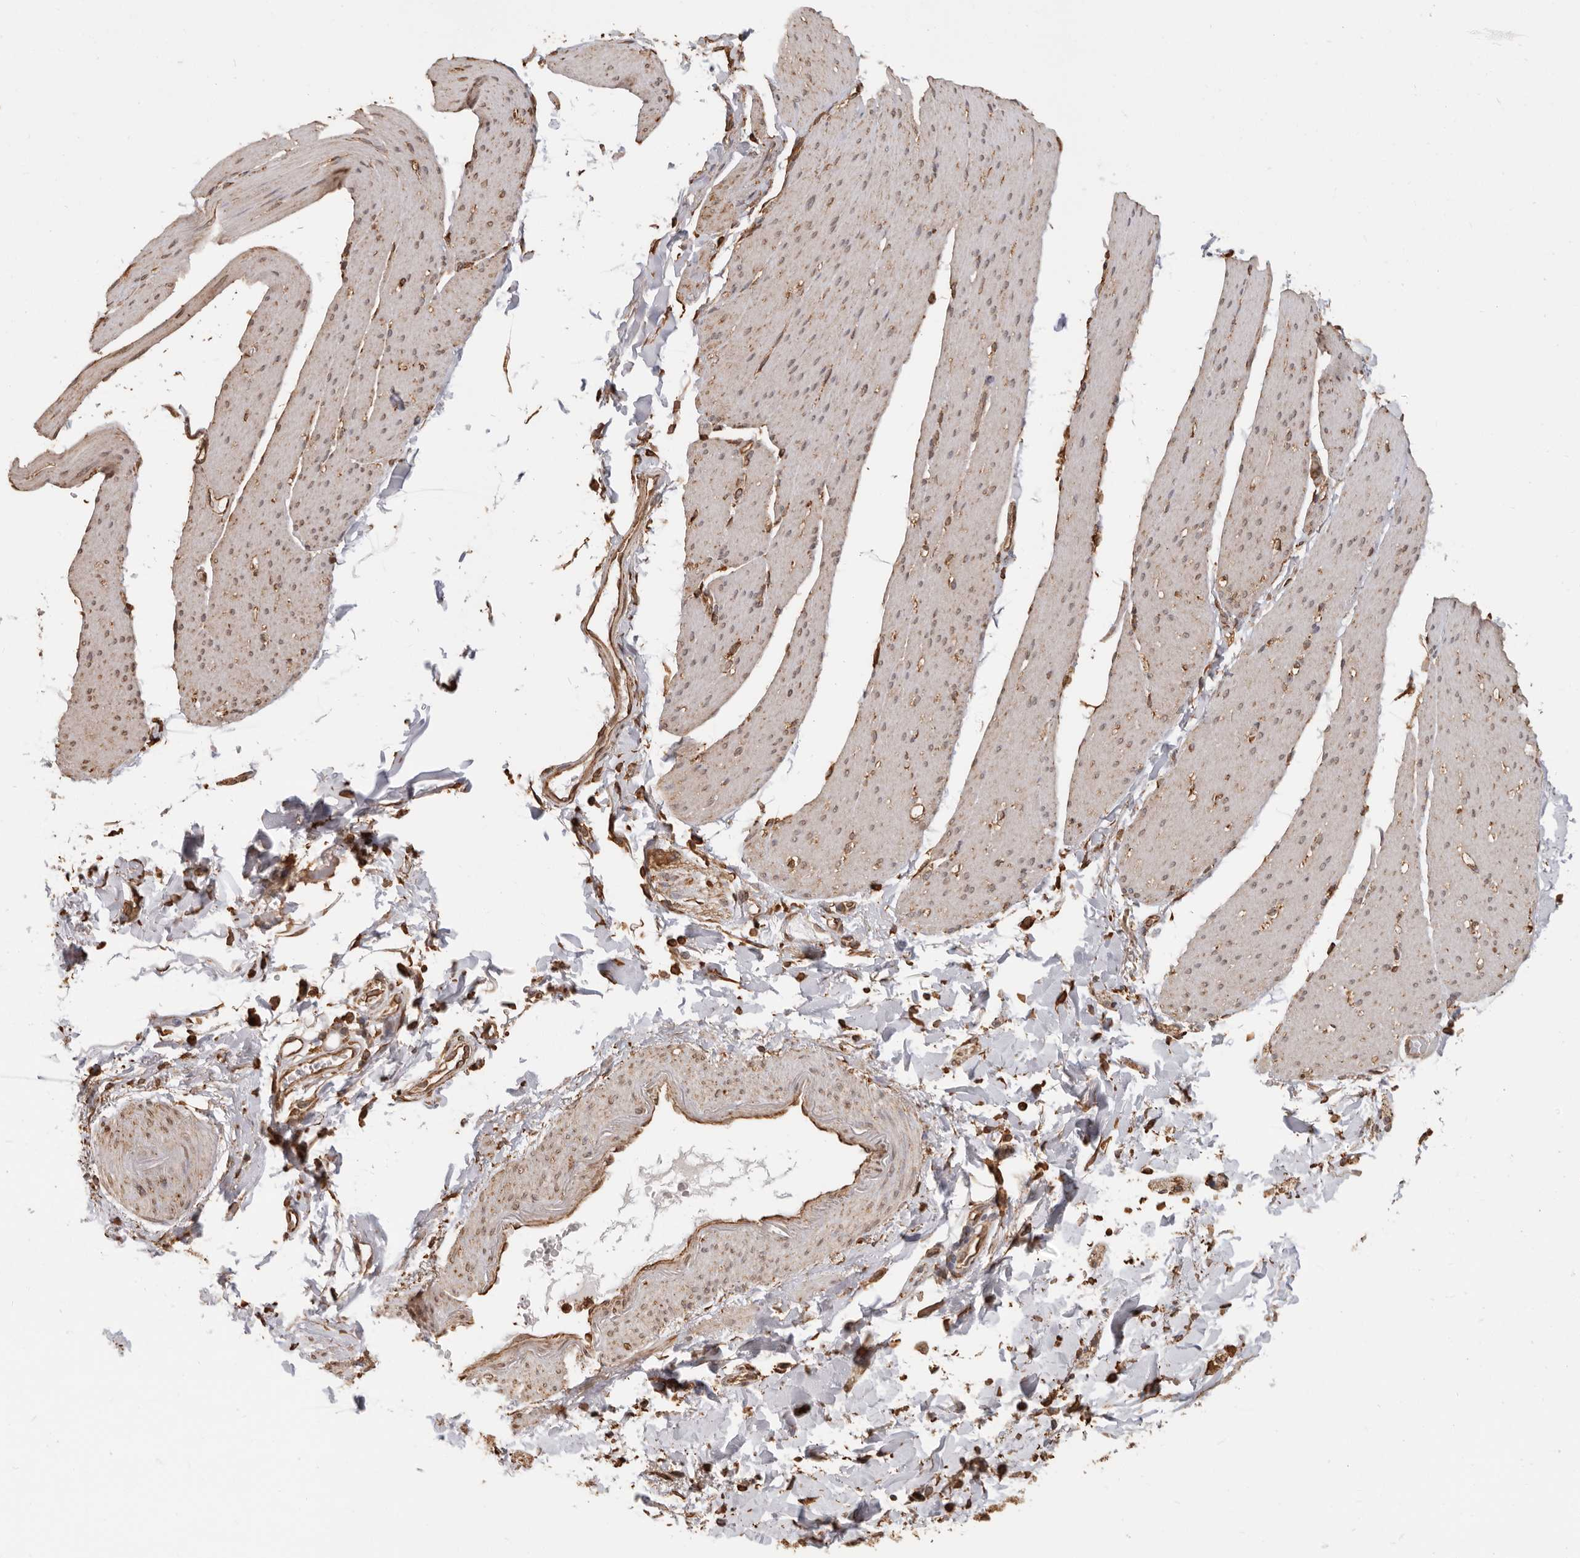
{"staining": {"intensity": "weak", "quantity": ">75%", "location": "cytoplasmic/membranous,nuclear"}, "tissue": "smooth muscle", "cell_type": "Smooth muscle cells", "image_type": "normal", "snomed": [{"axis": "morphology", "description": "Normal tissue, NOS"}, {"axis": "topography", "description": "Smooth muscle"}, {"axis": "topography", "description": "Small intestine"}], "caption": "Weak cytoplasmic/membranous,nuclear protein positivity is seen in about >75% of smooth muscle cells in smooth muscle. Using DAB (brown) and hematoxylin (blue) stains, captured at high magnification using brightfield microscopy.", "gene": "ARHGEF10L", "patient": {"sex": "female", "age": 84}}